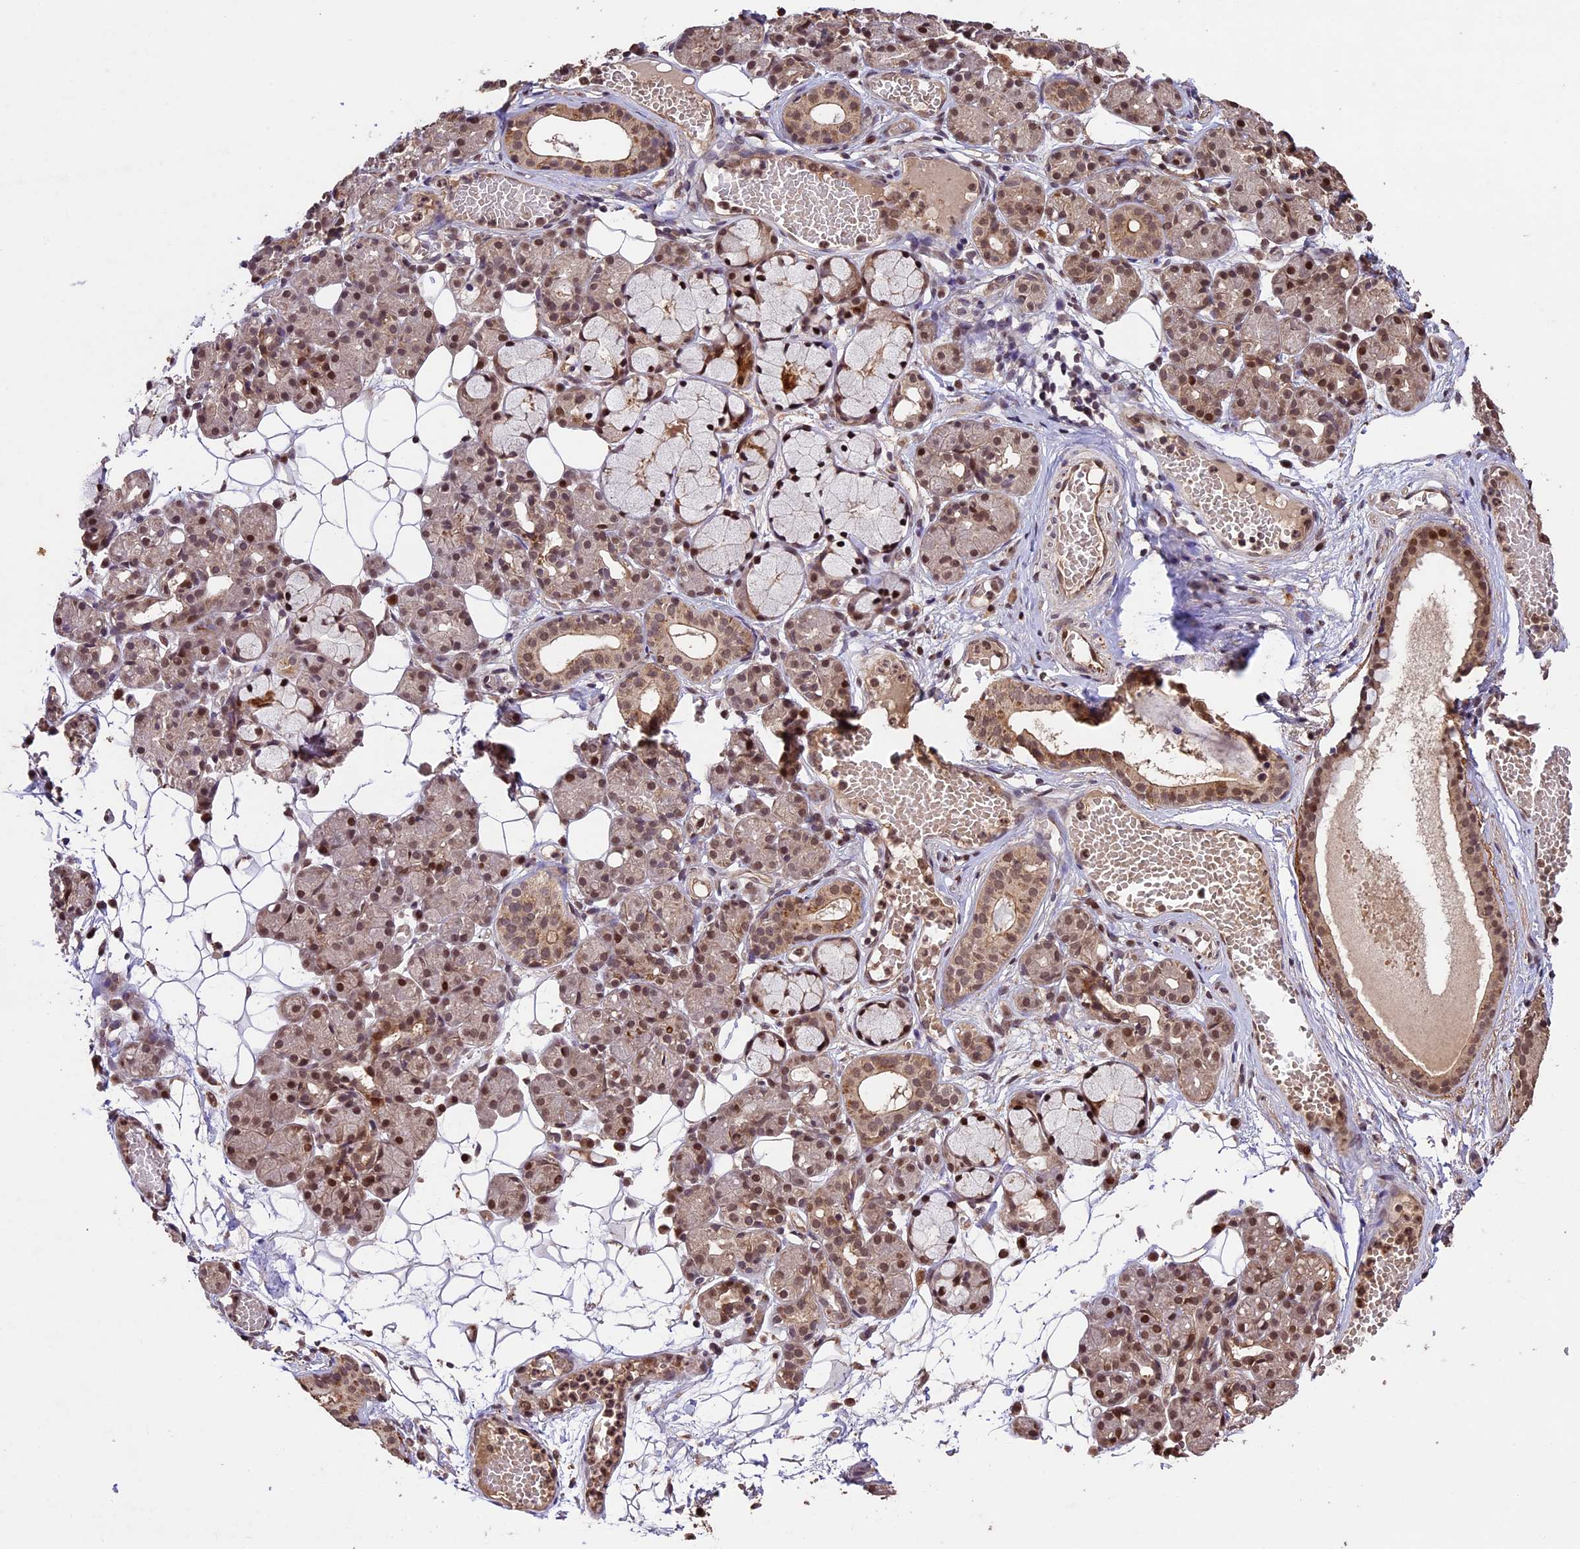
{"staining": {"intensity": "moderate", "quantity": "25%-75%", "location": "cytoplasmic/membranous,nuclear"}, "tissue": "salivary gland", "cell_type": "Glandular cells", "image_type": "normal", "snomed": [{"axis": "morphology", "description": "Normal tissue, NOS"}, {"axis": "topography", "description": "Salivary gland"}], "caption": "Immunohistochemical staining of normal salivary gland reveals medium levels of moderate cytoplasmic/membranous,nuclear staining in approximately 25%-75% of glandular cells.", "gene": "CDKN2AIP", "patient": {"sex": "male", "age": 63}}